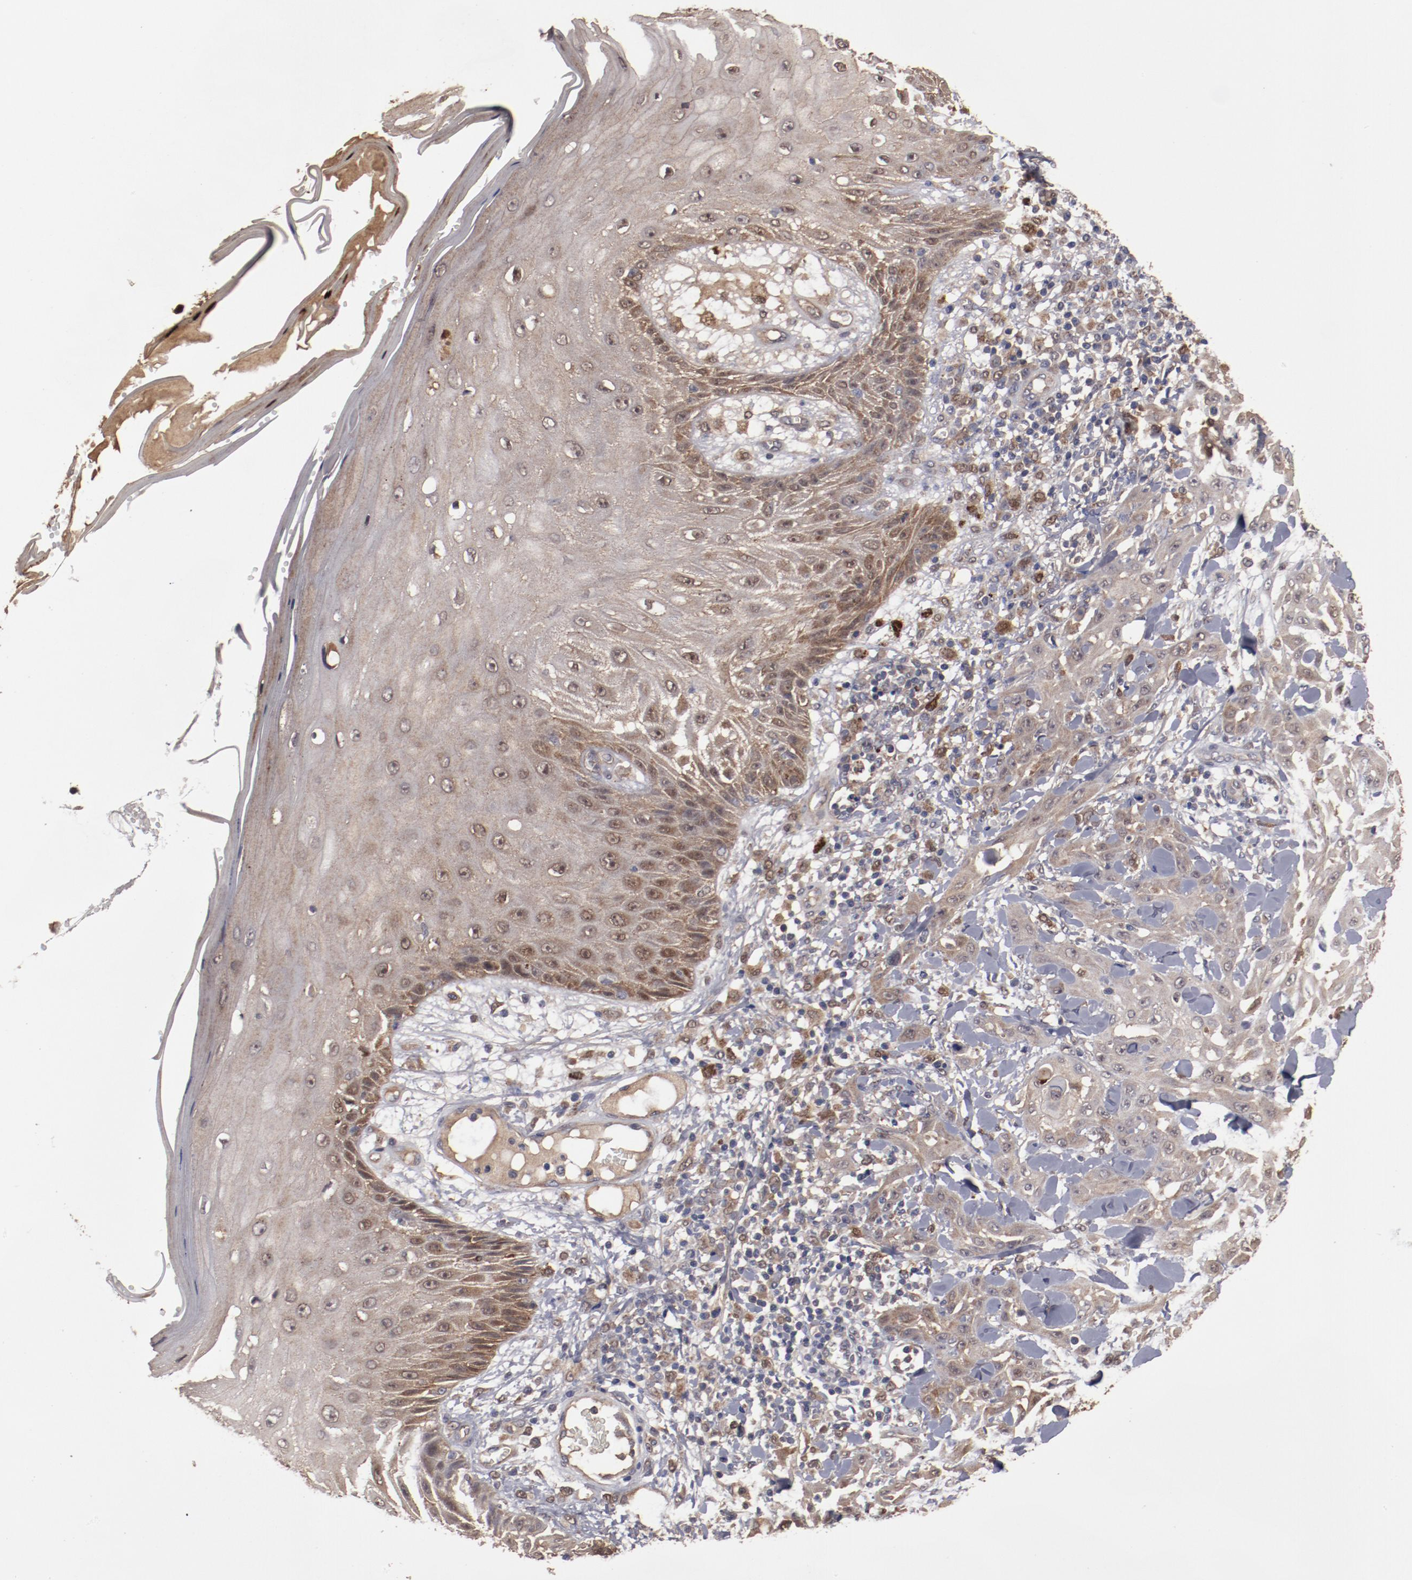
{"staining": {"intensity": "weak", "quantity": ">75%", "location": "cytoplasmic/membranous"}, "tissue": "skin cancer", "cell_type": "Tumor cells", "image_type": "cancer", "snomed": [{"axis": "morphology", "description": "Squamous cell carcinoma, NOS"}, {"axis": "topography", "description": "Skin"}], "caption": "About >75% of tumor cells in human skin squamous cell carcinoma reveal weak cytoplasmic/membranous protein expression as visualized by brown immunohistochemical staining.", "gene": "DNAAF2", "patient": {"sex": "male", "age": 24}}